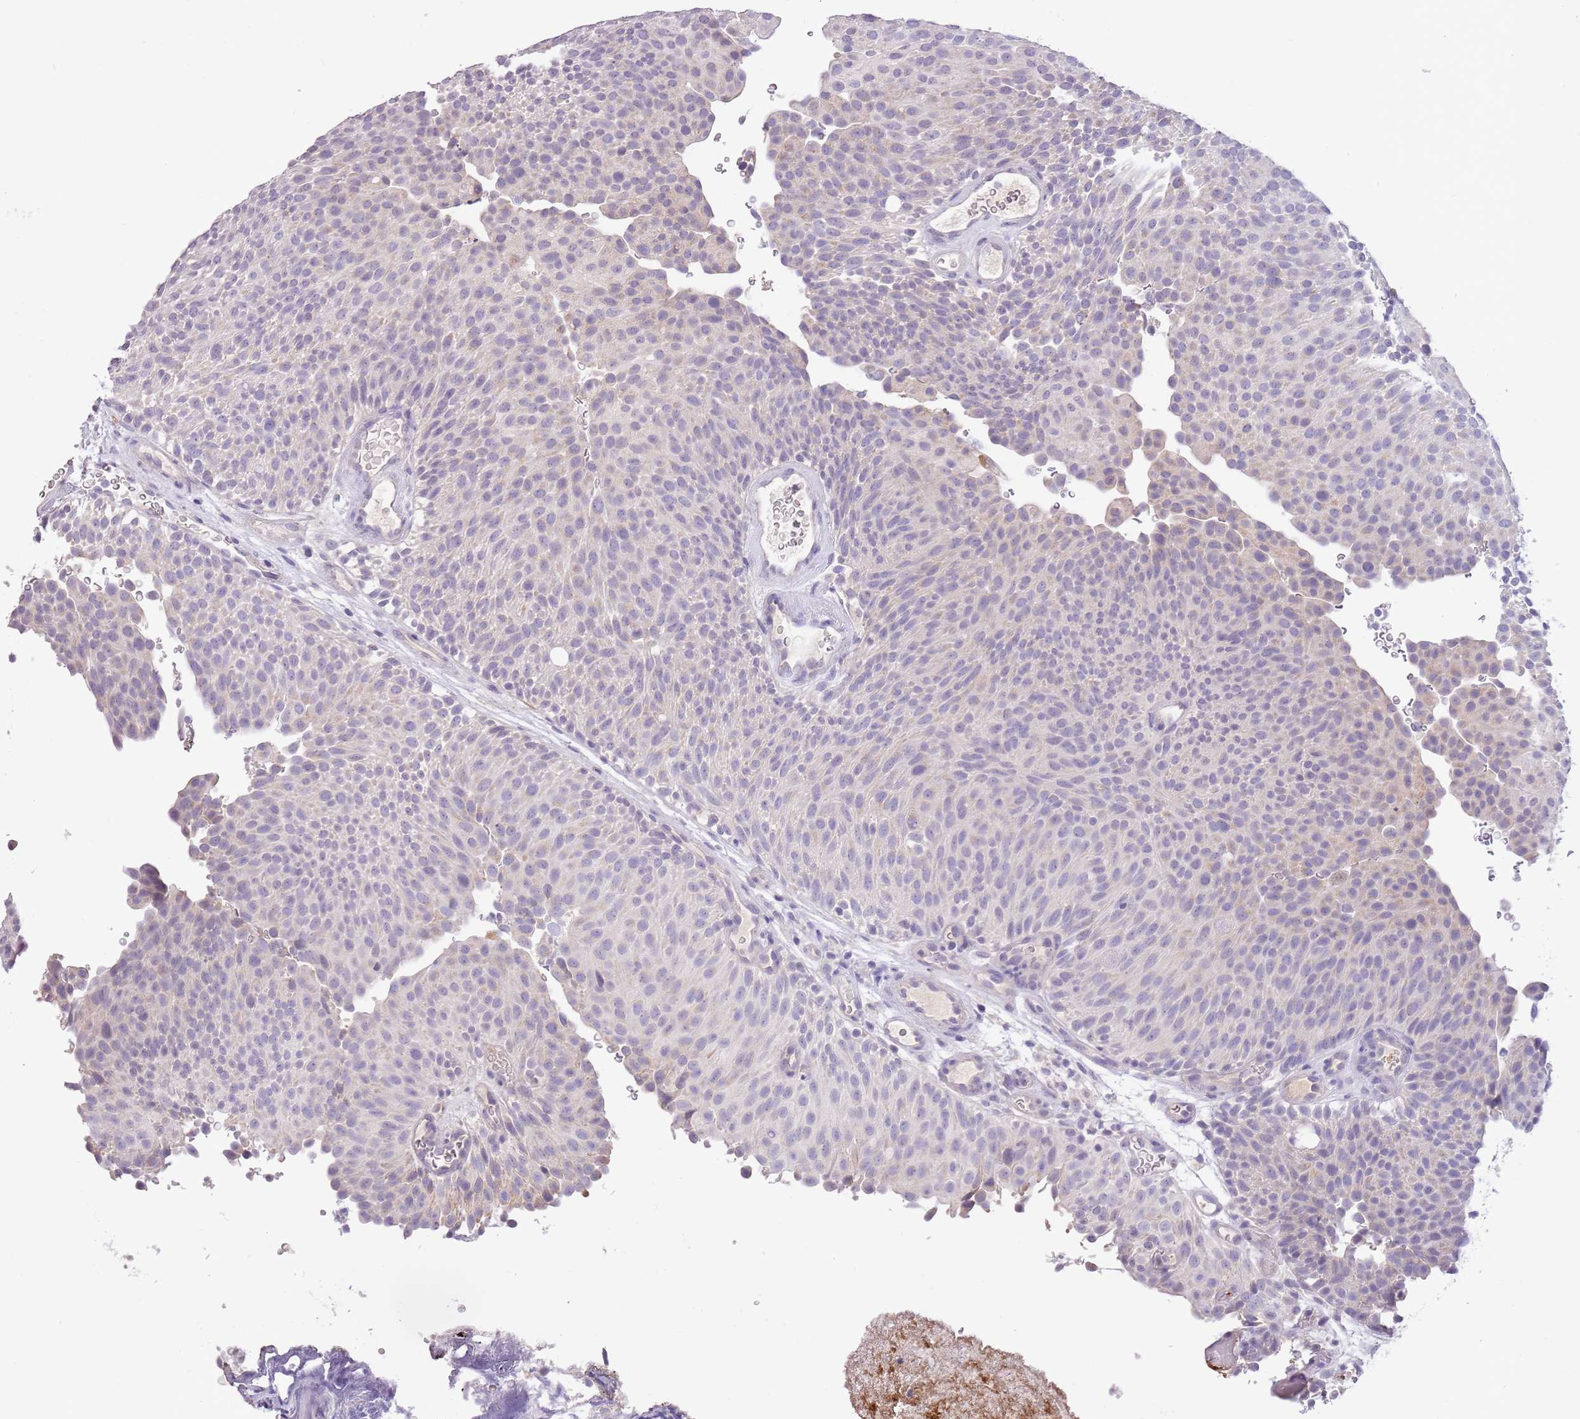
{"staining": {"intensity": "negative", "quantity": "none", "location": "none"}, "tissue": "urothelial cancer", "cell_type": "Tumor cells", "image_type": "cancer", "snomed": [{"axis": "morphology", "description": "Urothelial carcinoma, Low grade"}, {"axis": "topography", "description": "Urinary bladder"}], "caption": "Urothelial cancer stained for a protein using immunohistochemistry (IHC) exhibits no positivity tumor cells.", "gene": "ZNF658", "patient": {"sex": "male", "age": 78}}